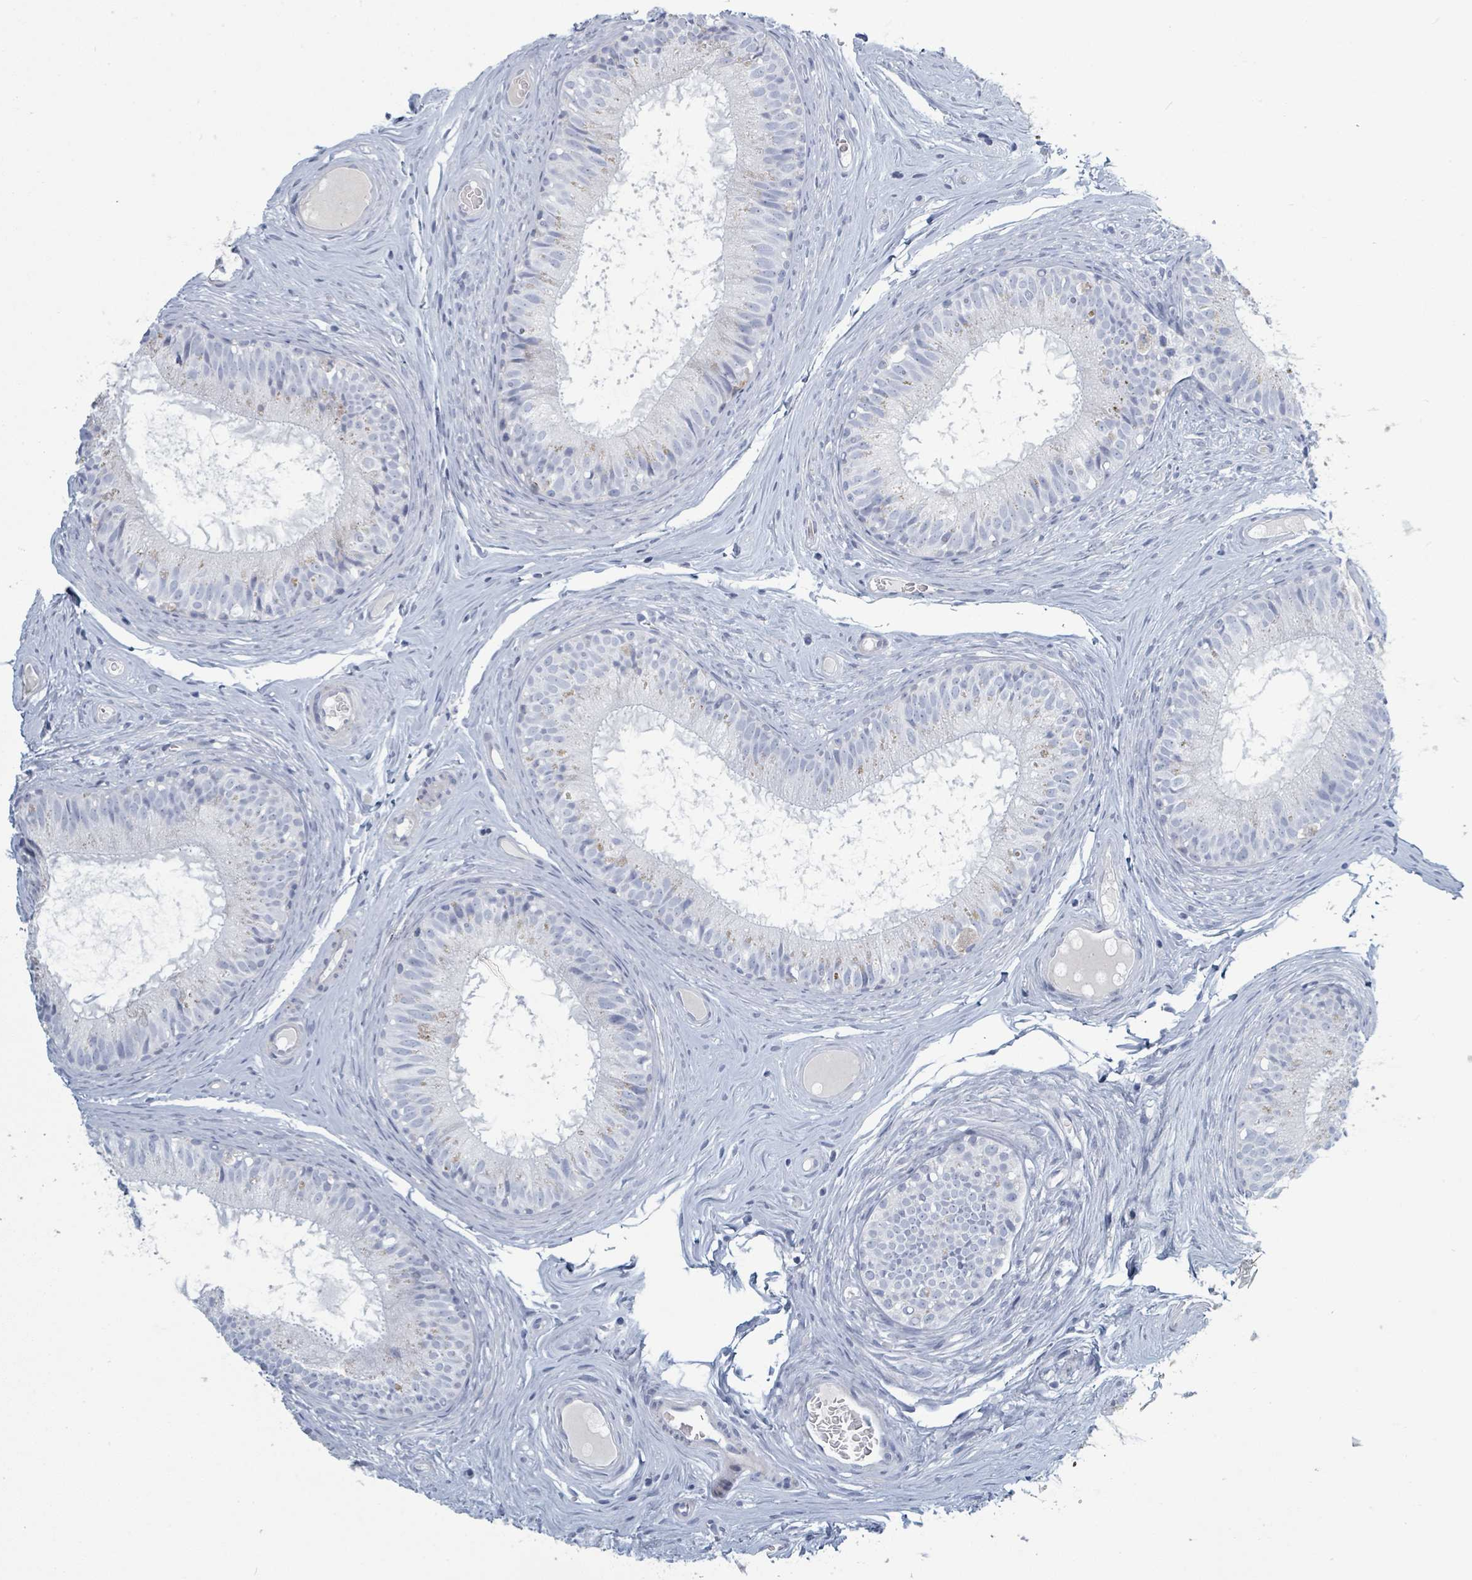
{"staining": {"intensity": "moderate", "quantity": "<25%", "location": "cytoplasmic/membranous"}, "tissue": "epididymis", "cell_type": "Glandular cells", "image_type": "normal", "snomed": [{"axis": "morphology", "description": "Normal tissue, NOS"}, {"axis": "topography", "description": "Epididymis"}], "caption": "Protein expression analysis of unremarkable epididymis demonstrates moderate cytoplasmic/membranous staining in about <25% of glandular cells. (IHC, brightfield microscopy, high magnification).", "gene": "RAB33B", "patient": {"sex": "male", "age": 25}}